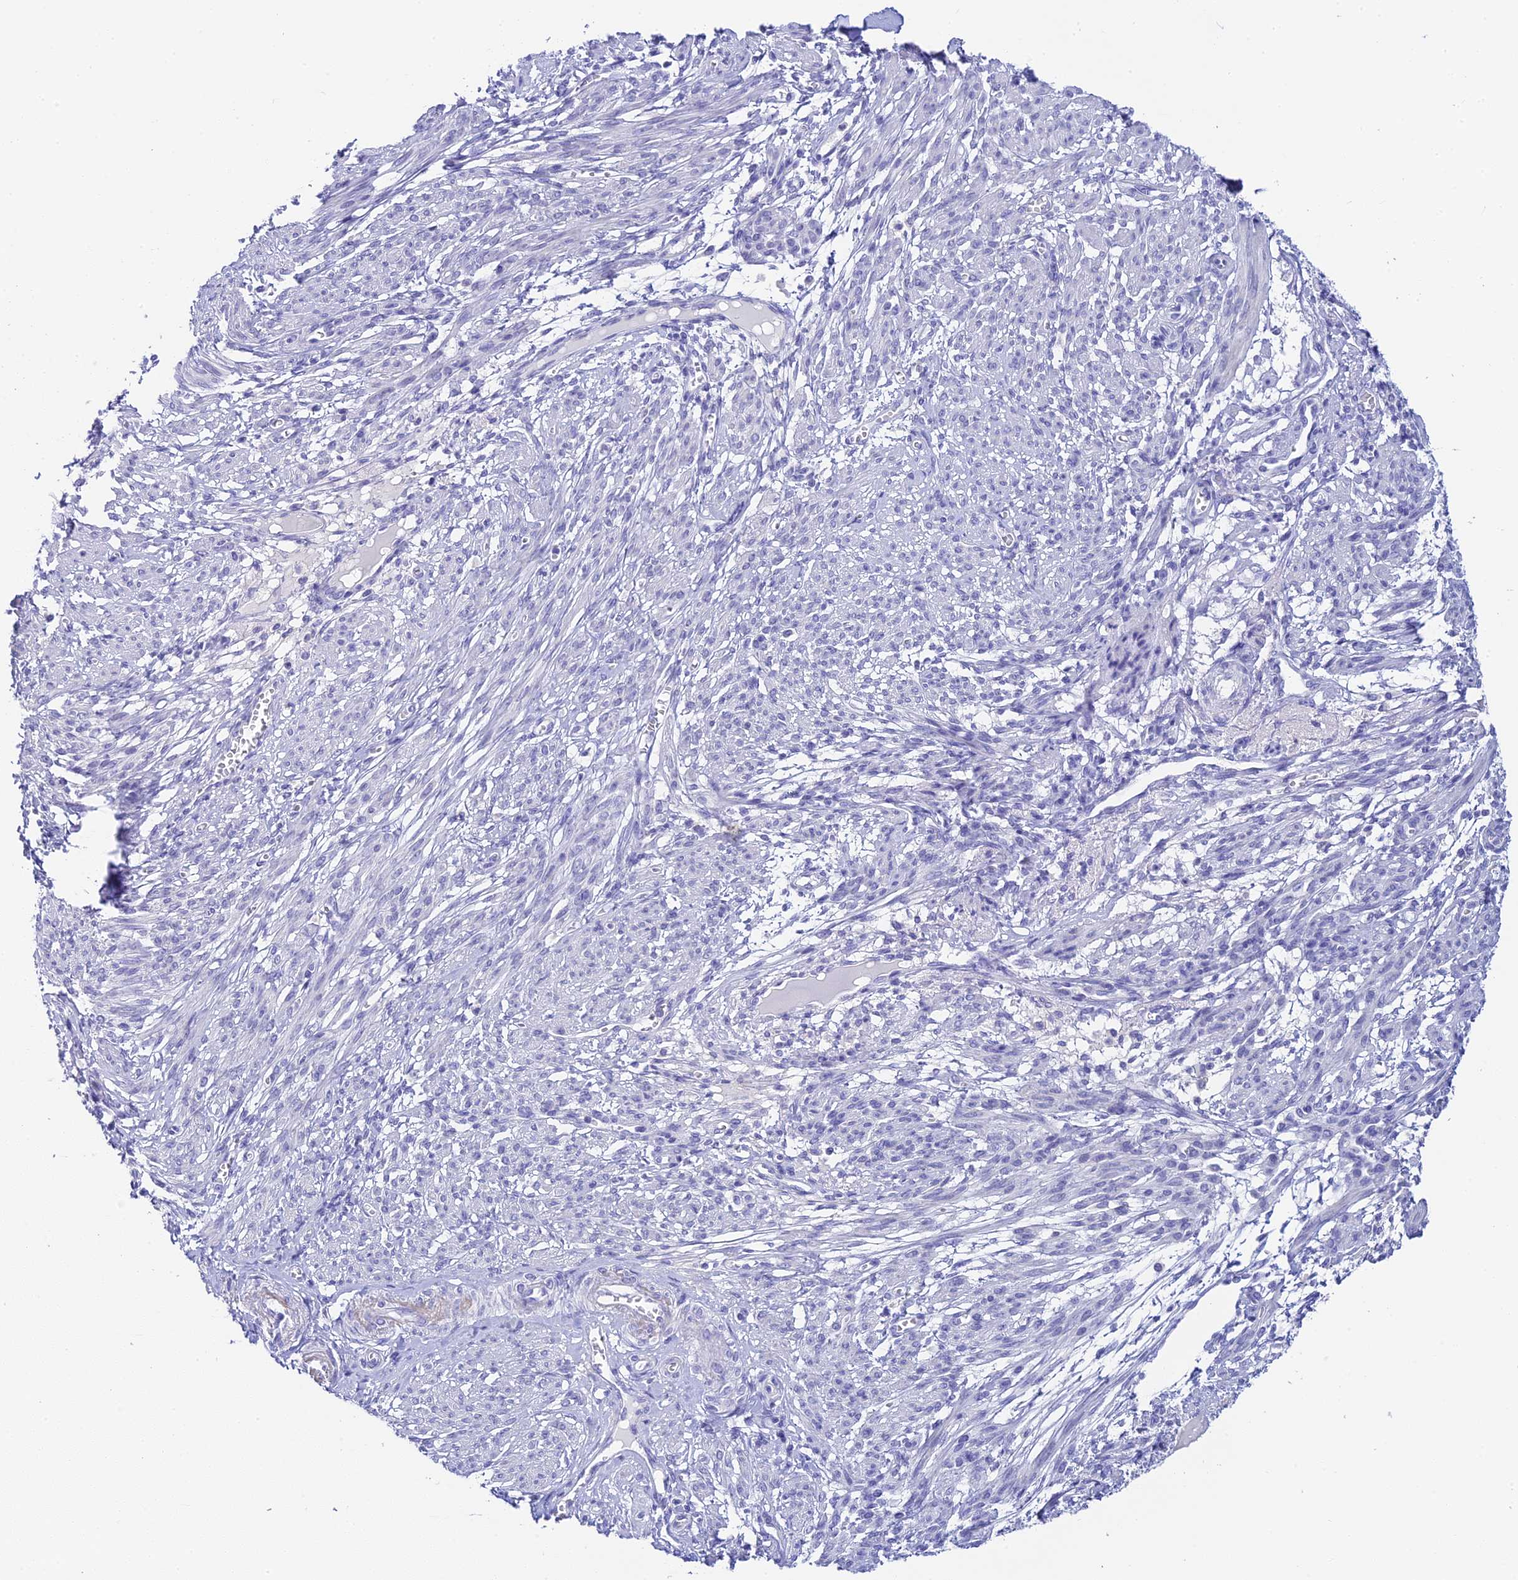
{"staining": {"intensity": "negative", "quantity": "none", "location": "none"}, "tissue": "smooth muscle", "cell_type": "Smooth muscle cells", "image_type": "normal", "snomed": [{"axis": "morphology", "description": "Normal tissue, NOS"}, {"axis": "topography", "description": "Smooth muscle"}], "caption": "This image is of benign smooth muscle stained with immunohistochemistry (IHC) to label a protein in brown with the nuclei are counter-stained blue. There is no expression in smooth muscle cells.", "gene": "C12orf29", "patient": {"sex": "female", "age": 39}}